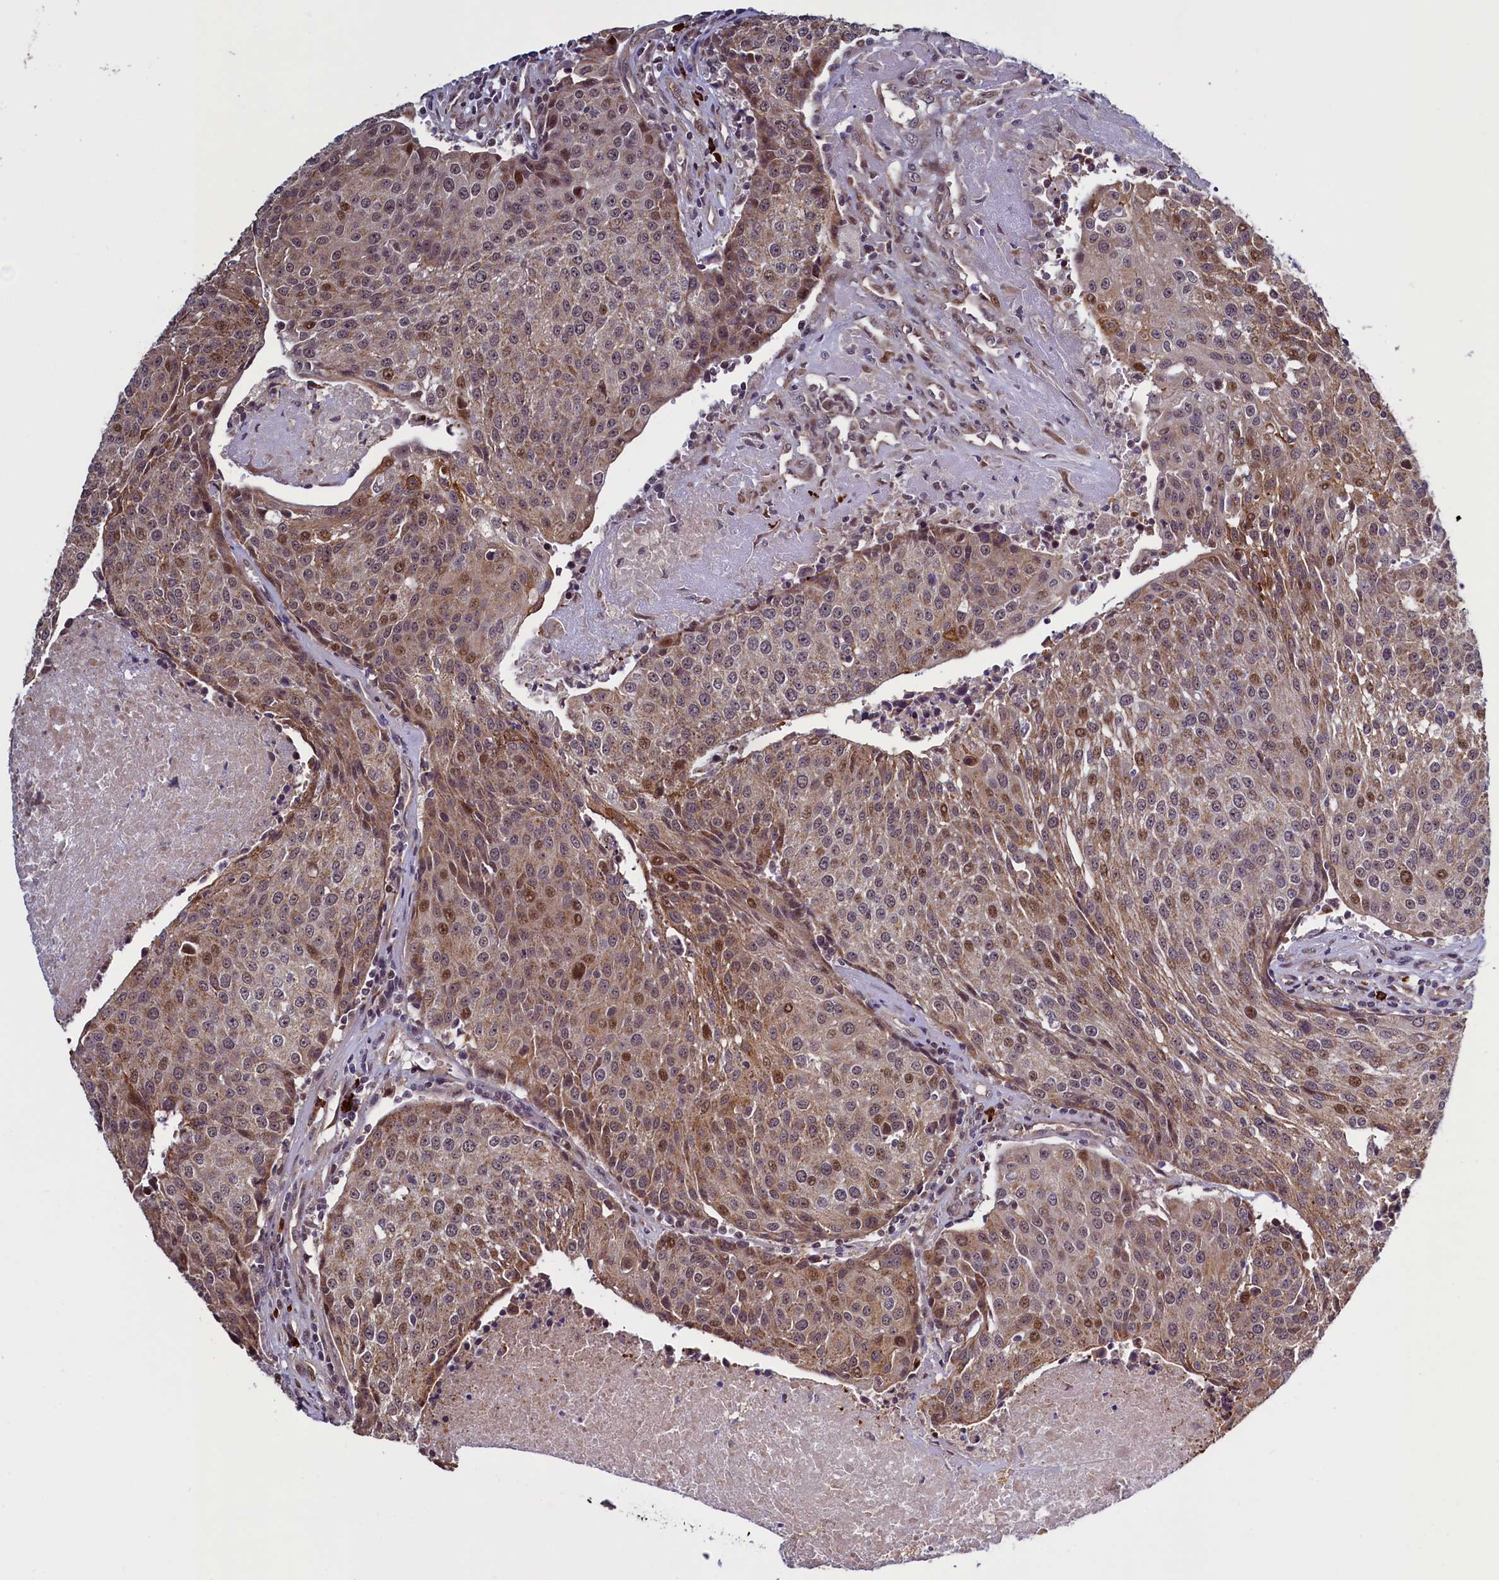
{"staining": {"intensity": "moderate", "quantity": ">75%", "location": "cytoplasmic/membranous,nuclear"}, "tissue": "urothelial cancer", "cell_type": "Tumor cells", "image_type": "cancer", "snomed": [{"axis": "morphology", "description": "Urothelial carcinoma, High grade"}, {"axis": "topography", "description": "Urinary bladder"}], "caption": "Immunohistochemical staining of human urothelial cancer displays medium levels of moderate cytoplasmic/membranous and nuclear positivity in approximately >75% of tumor cells.", "gene": "RBFA", "patient": {"sex": "female", "age": 85}}